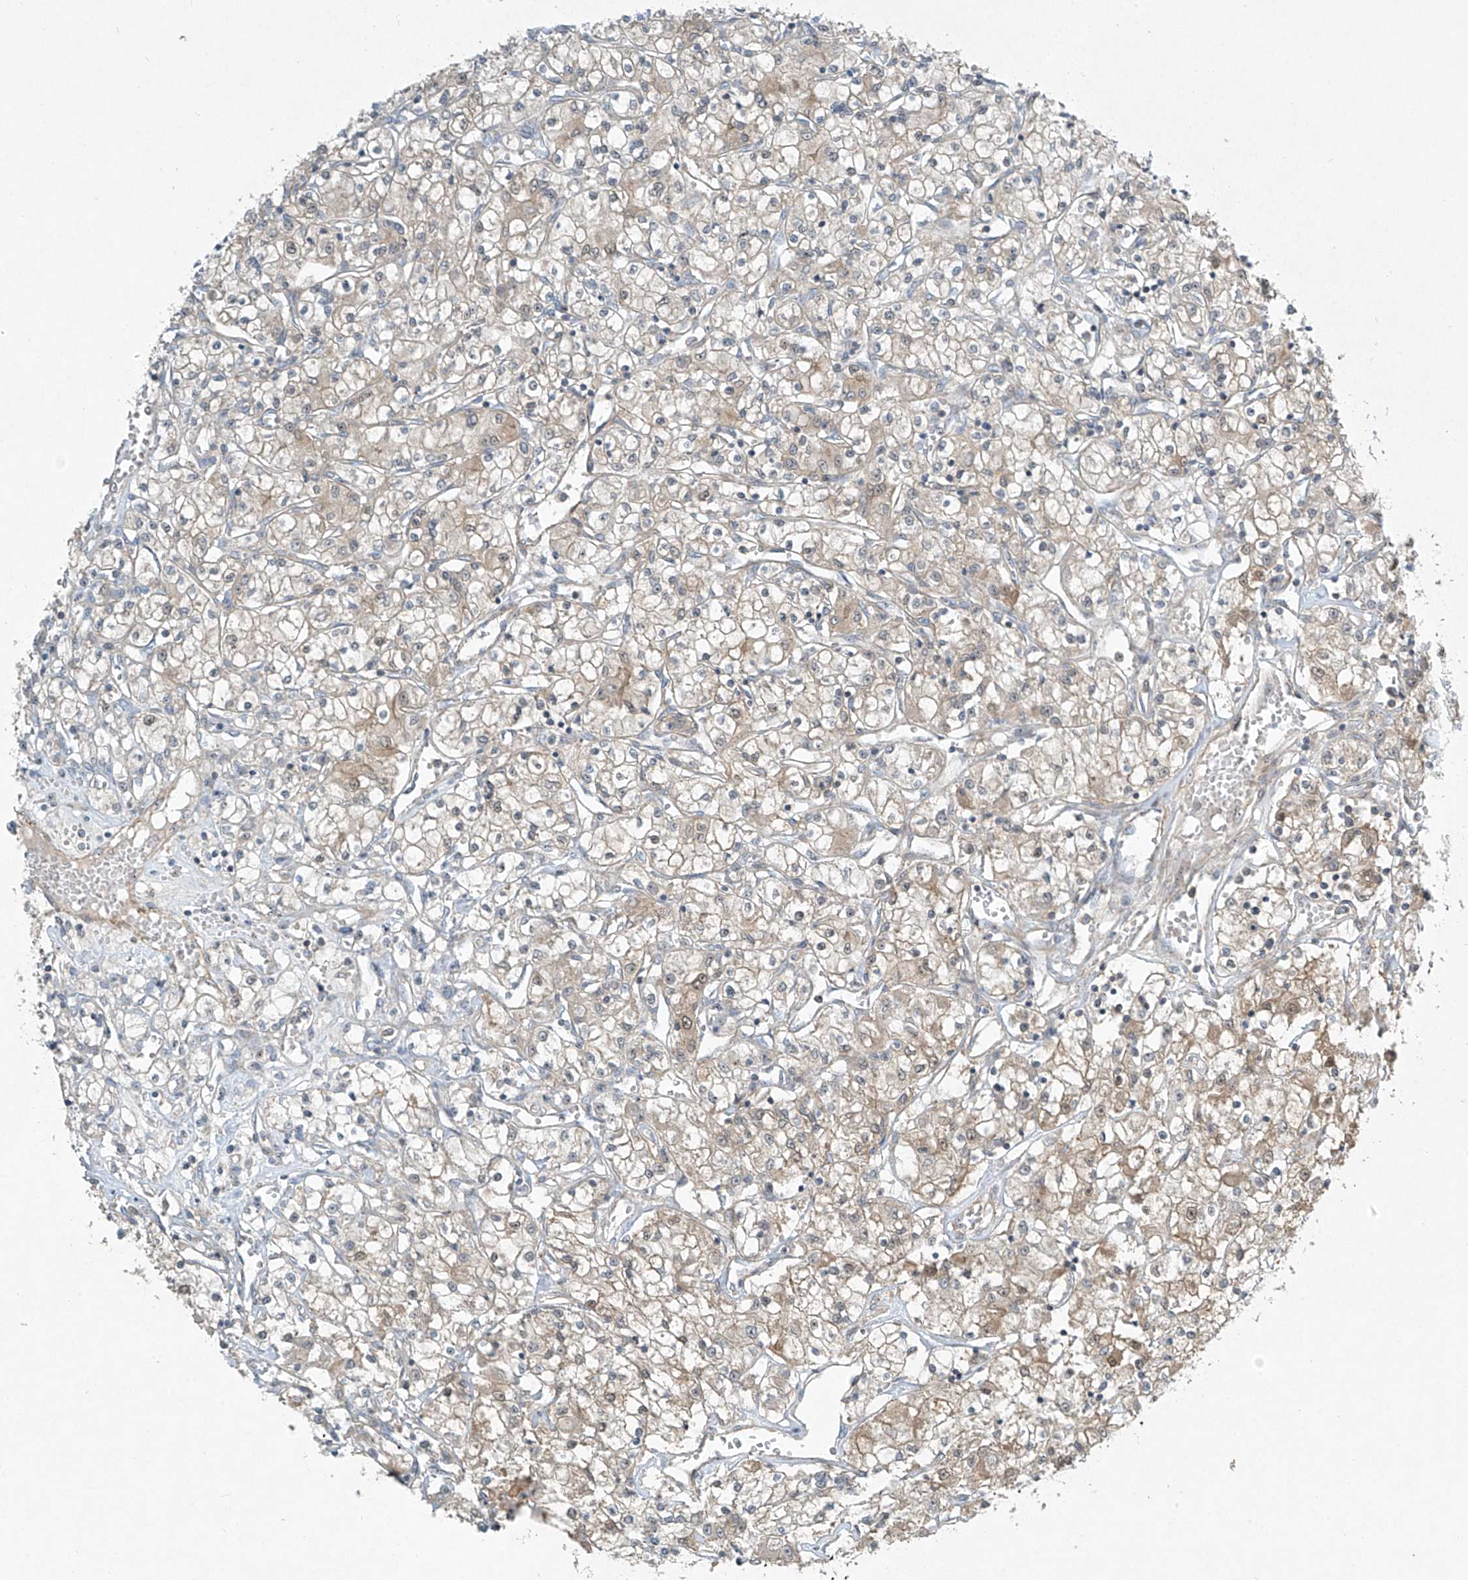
{"staining": {"intensity": "weak", "quantity": ">75%", "location": "cytoplasmic/membranous"}, "tissue": "renal cancer", "cell_type": "Tumor cells", "image_type": "cancer", "snomed": [{"axis": "morphology", "description": "Adenocarcinoma, NOS"}, {"axis": "topography", "description": "Kidney"}], "caption": "IHC (DAB (3,3'-diaminobenzidine)) staining of human renal cancer displays weak cytoplasmic/membranous protein positivity in approximately >75% of tumor cells.", "gene": "PPCS", "patient": {"sex": "female", "age": 59}}